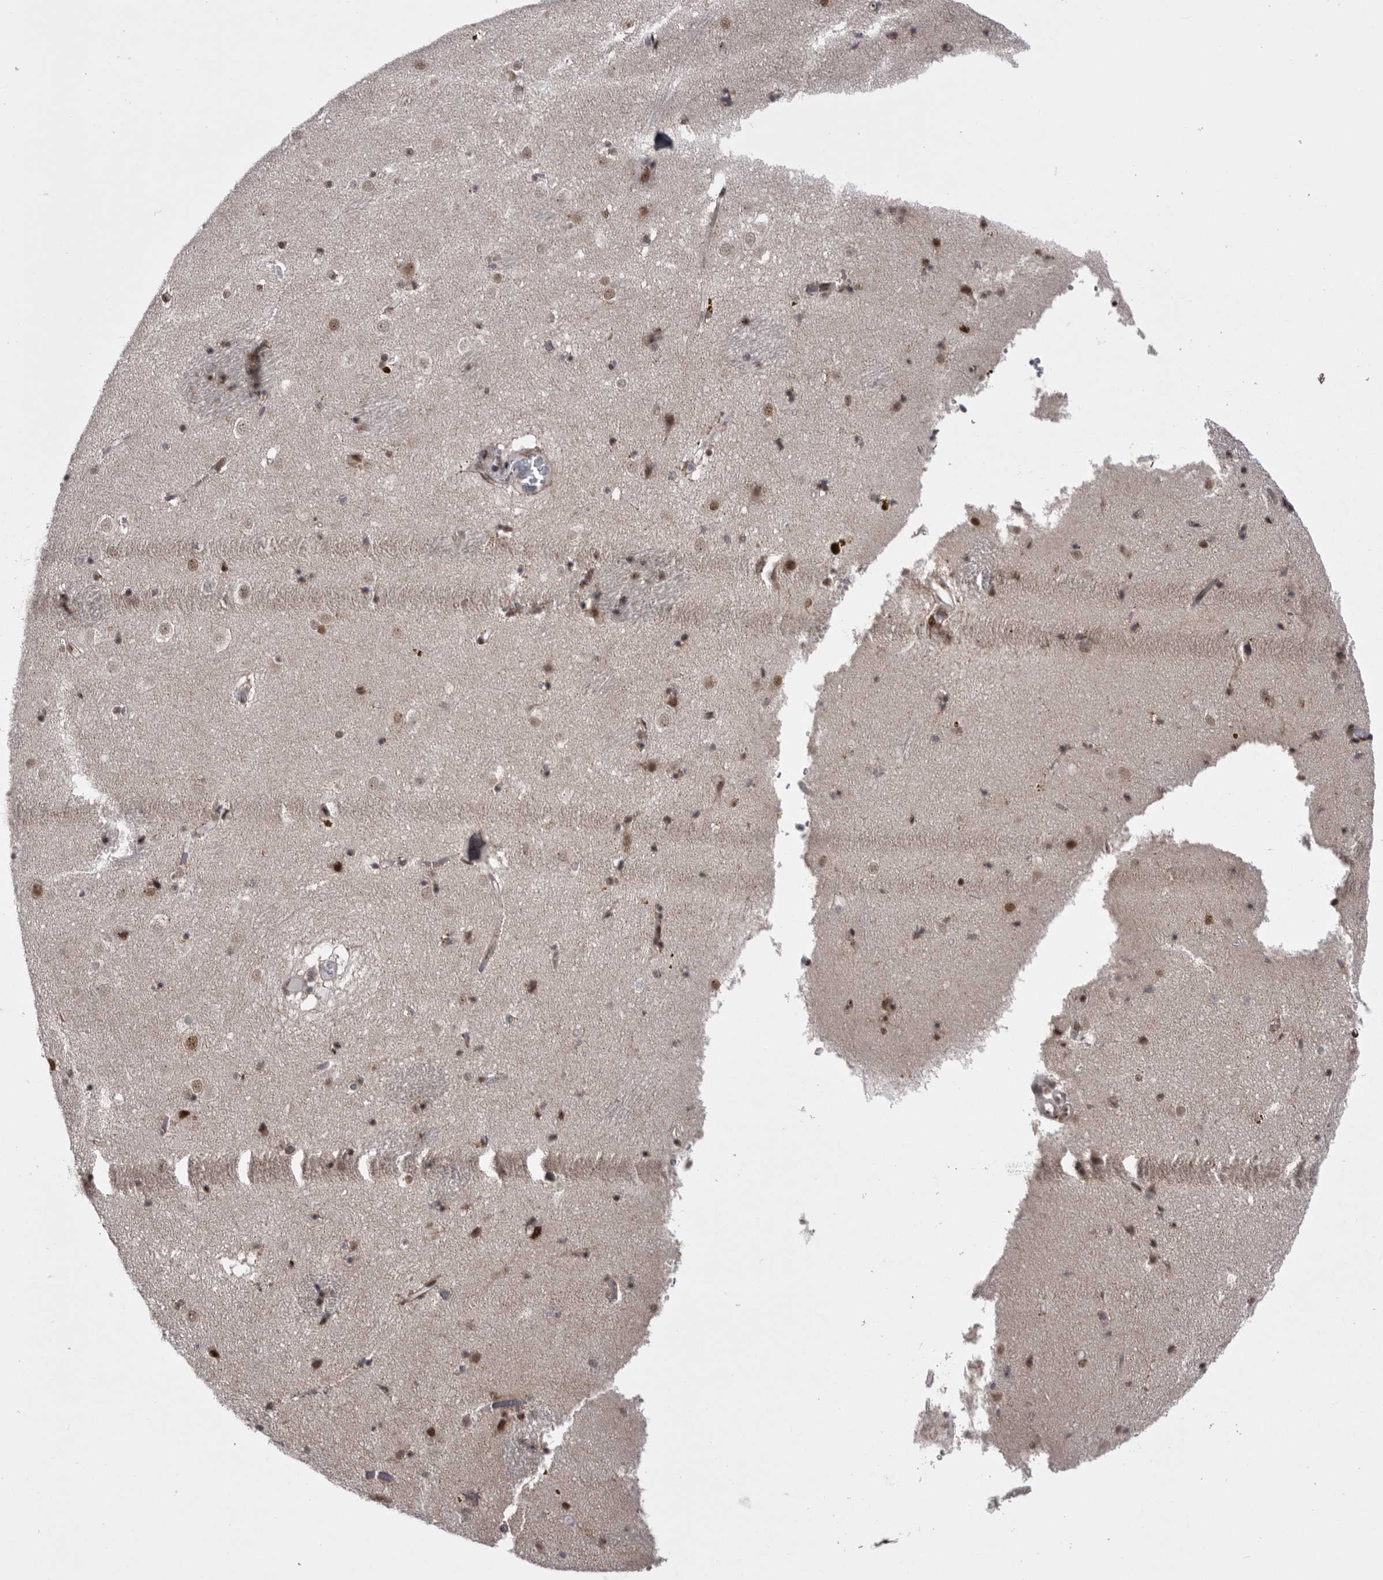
{"staining": {"intensity": "moderate", "quantity": "25%-75%", "location": "nuclear"}, "tissue": "caudate", "cell_type": "Glial cells", "image_type": "normal", "snomed": [{"axis": "morphology", "description": "Normal tissue, NOS"}, {"axis": "topography", "description": "Lateral ventricle wall"}], "caption": "A medium amount of moderate nuclear expression is present in about 25%-75% of glial cells in unremarkable caudate.", "gene": "MEPCE", "patient": {"sex": "male", "age": 70}}